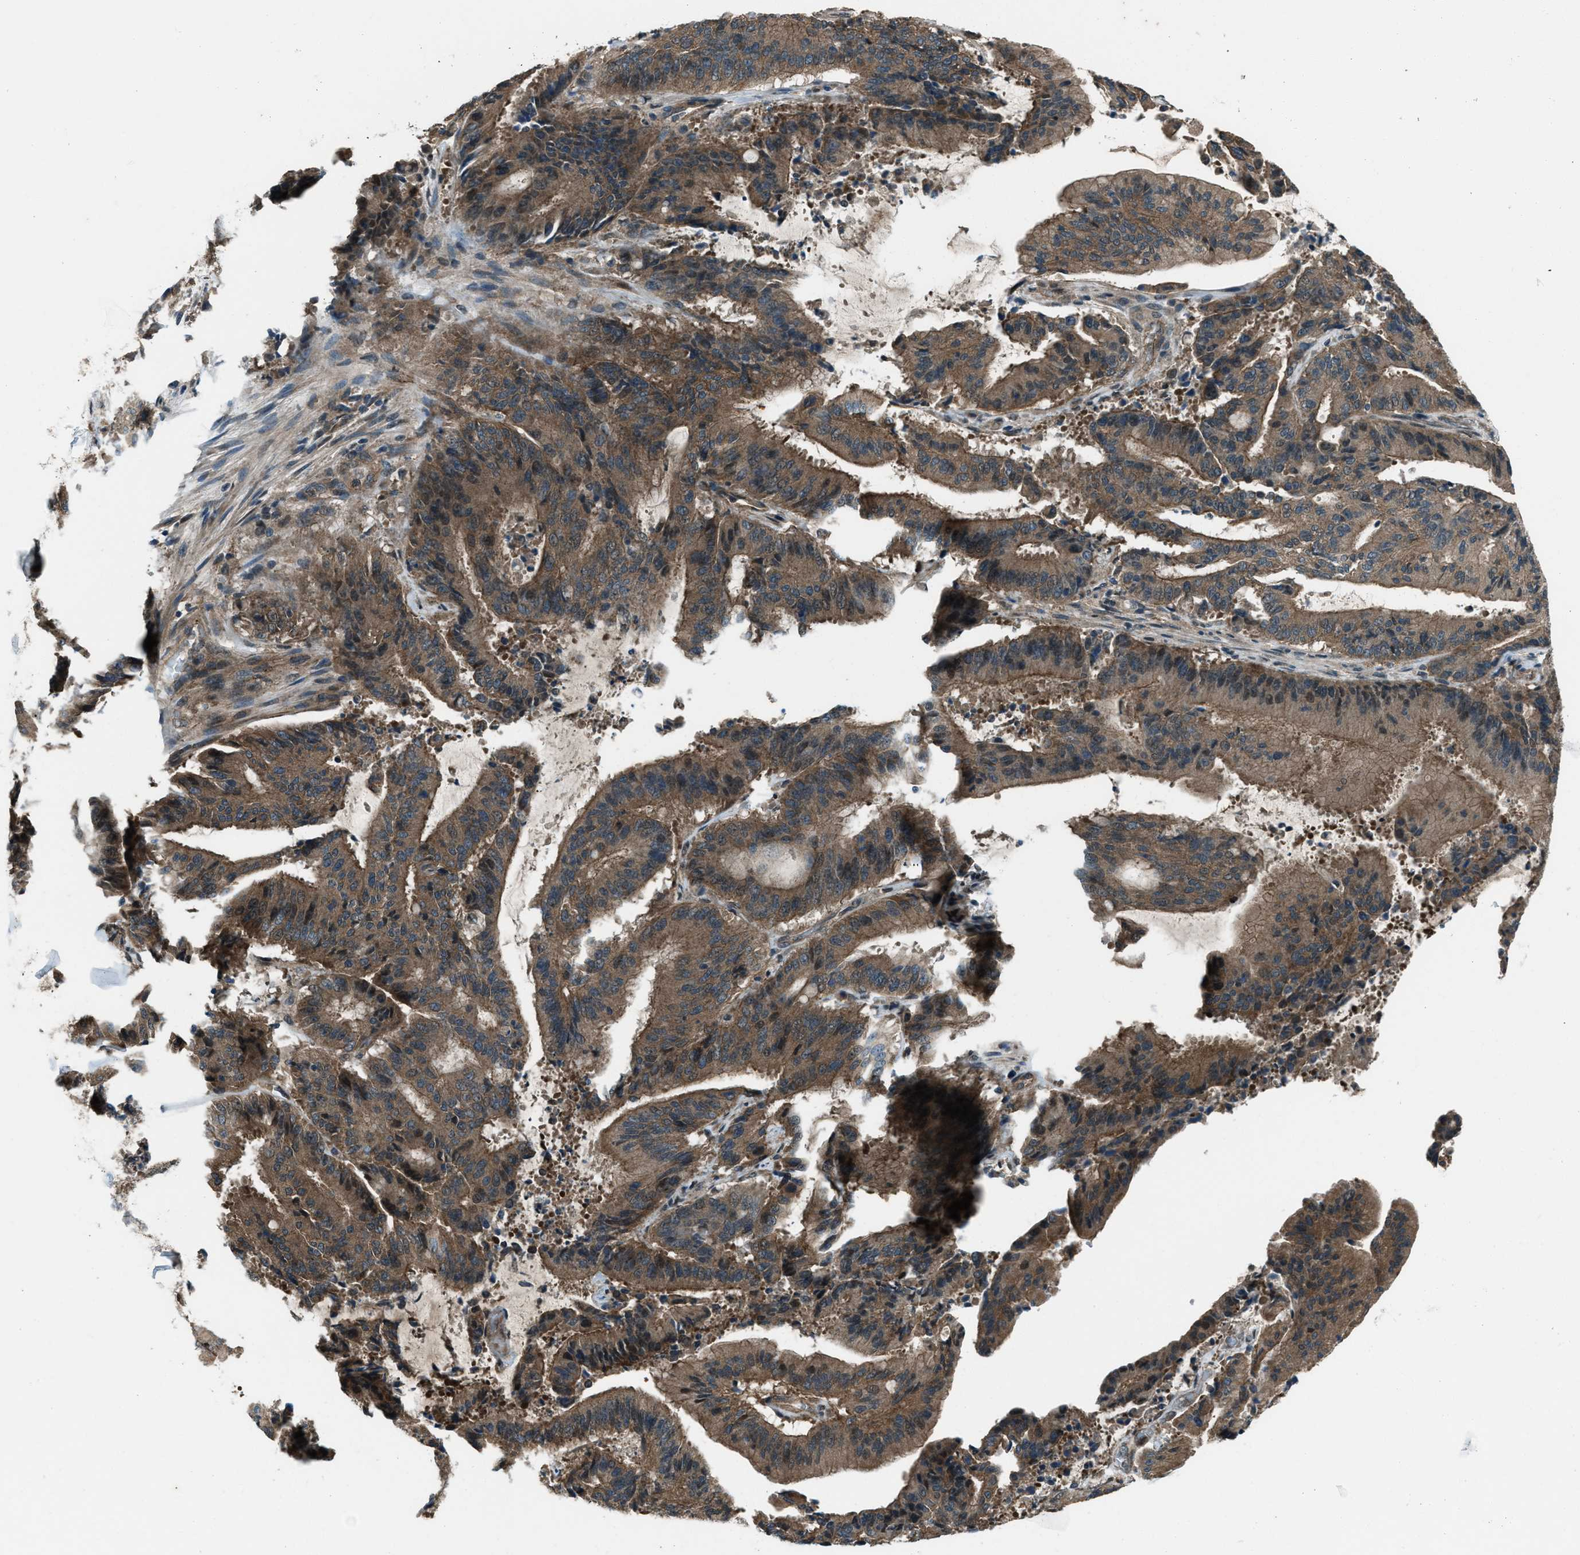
{"staining": {"intensity": "moderate", "quantity": ">75%", "location": "cytoplasmic/membranous"}, "tissue": "liver cancer", "cell_type": "Tumor cells", "image_type": "cancer", "snomed": [{"axis": "morphology", "description": "Normal tissue, NOS"}, {"axis": "morphology", "description": "Cholangiocarcinoma"}, {"axis": "topography", "description": "Liver"}, {"axis": "topography", "description": "Peripheral nerve tissue"}], "caption": "Immunohistochemical staining of liver cholangiocarcinoma displays medium levels of moderate cytoplasmic/membranous protein positivity in approximately >75% of tumor cells.", "gene": "SVIL", "patient": {"sex": "female", "age": 73}}